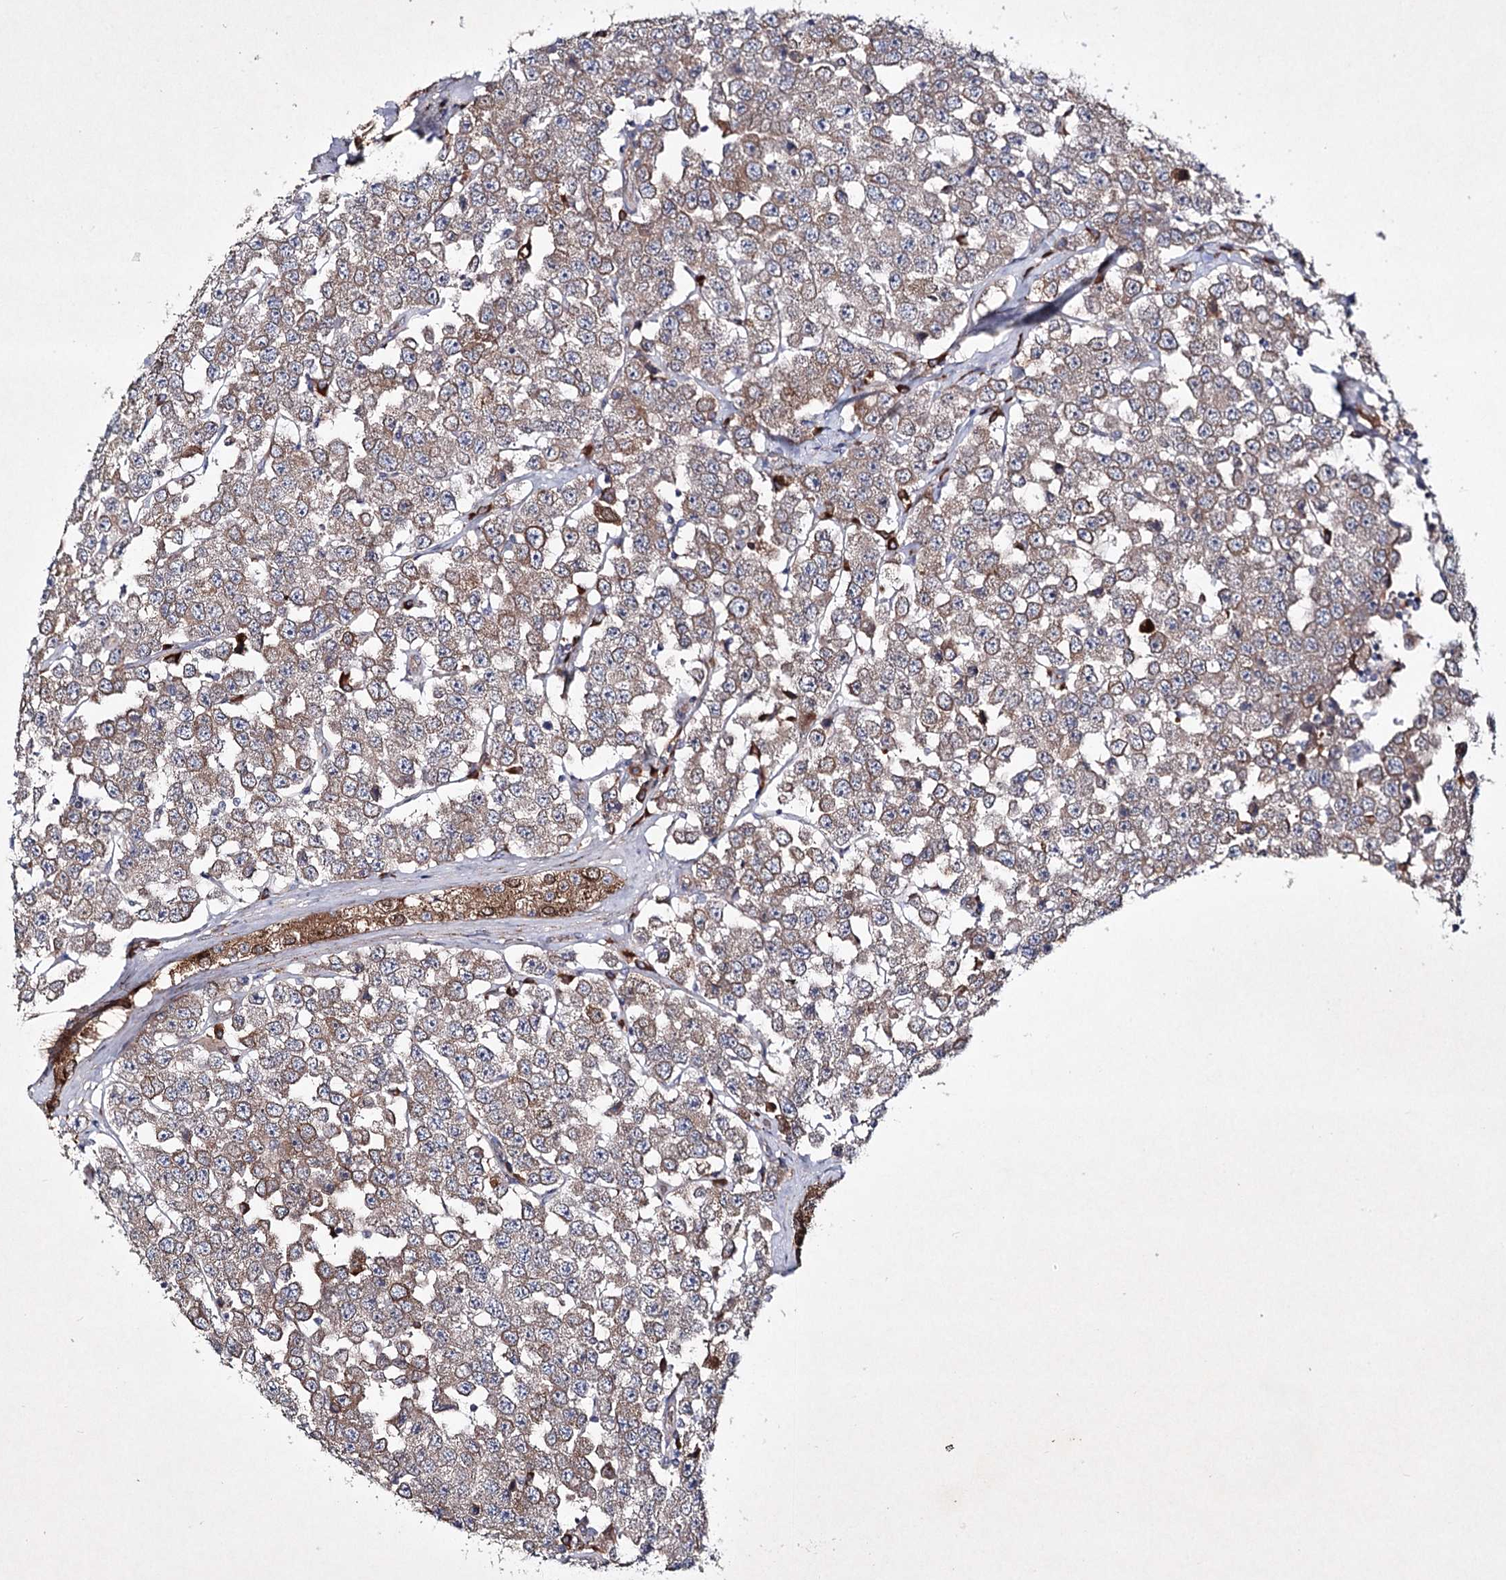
{"staining": {"intensity": "weak", "quantity": ">75%", "location": "cytoplasmic/membranous"}, "tissue": "testis cancer", "cell_type": "Tumor cells", "image_type": "cancer", "snomed": [{"axis": "morphology", "description": "Seminoma, NOS"}, {"axis": "topography", "description": "Testis"}], "caption": "Protein expression analysis of testis seminoma exhibits weak cytoplasmic/membranous expression in approximately >75% of tumor cells.", "gene": "ALG9", "patient": {"sex": "male", "age": 28}}